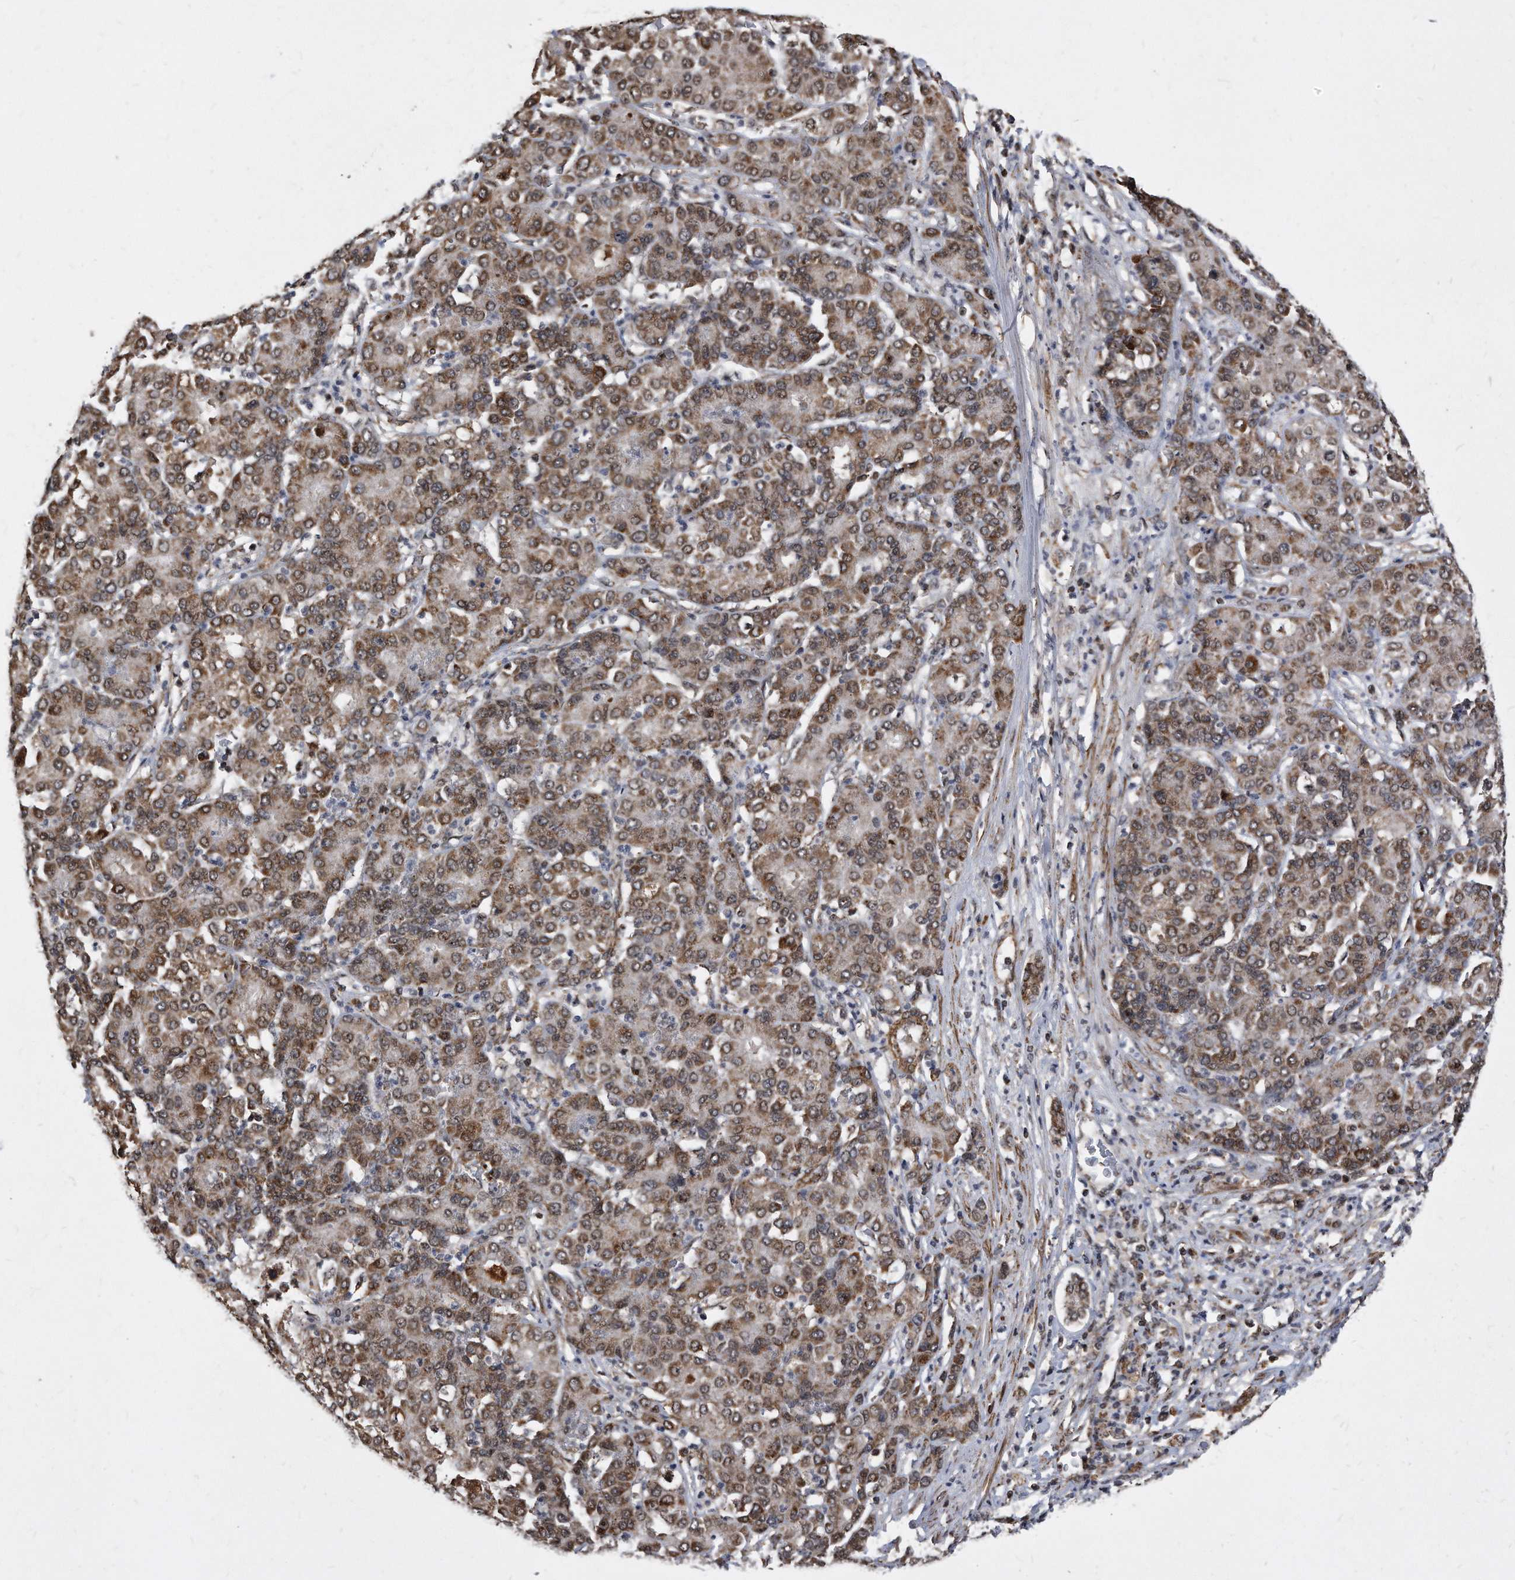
{"staining": {"intensity": "moderate", "quantity": ">75%", "location": "cytoplasmic/membranous"}, "tissue": "liver cancer", "cell_type": "Tumor cells", "image_type": "cancer", "snomed": [{"axis": "morphology", "description": "Carcinoma, Hepatocellular, NOS"}, {"axis": "topography", "description": "Liver"}], "caption": "Hepatocellular carcinoma (liver) stained with immunohistochemistry displays moderate cytoplasmic/membranous expression in about >75% of tumor cells.", "gene": "DUSP22", "patient": {"sex": "male", "age": 65}}